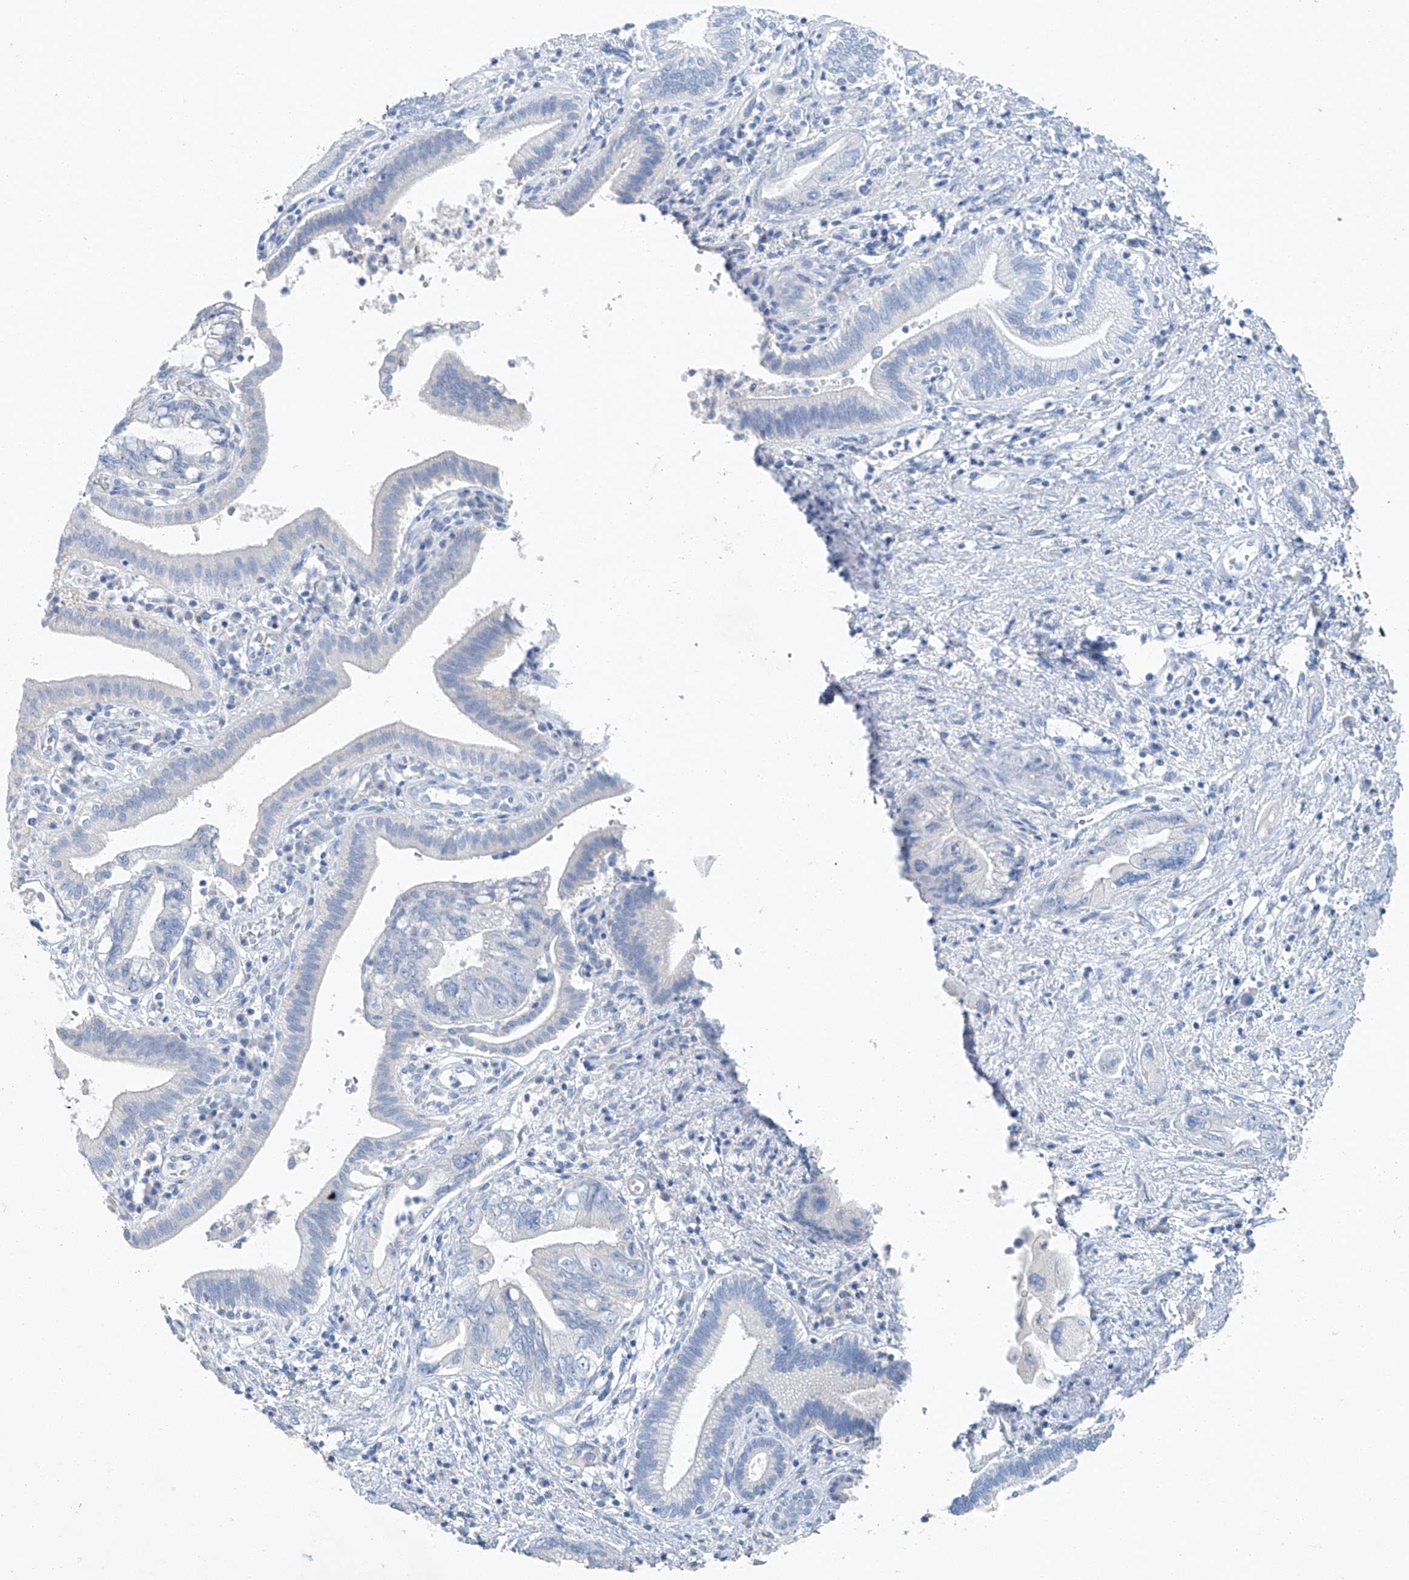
{"staining": {"intensity": "negative", "quantity": "none", "location": "none"}, "tissue": "pancreatic cancer", "cell_type": "Tumor cells", "image_type": "cancer", "snomed": [{"axis": "morphology", "description": "Adenocarcinoma, NOS"}, {"axis": "topography", "description": "Pancreas"}], "caption": "Immunohistochemical staining of human adenocarcinoma (pancreatic) demonstrates no significant positivity in tumor cells.", "gene": "C1orf87", "patient": {"sex": "female", "age": 73}}